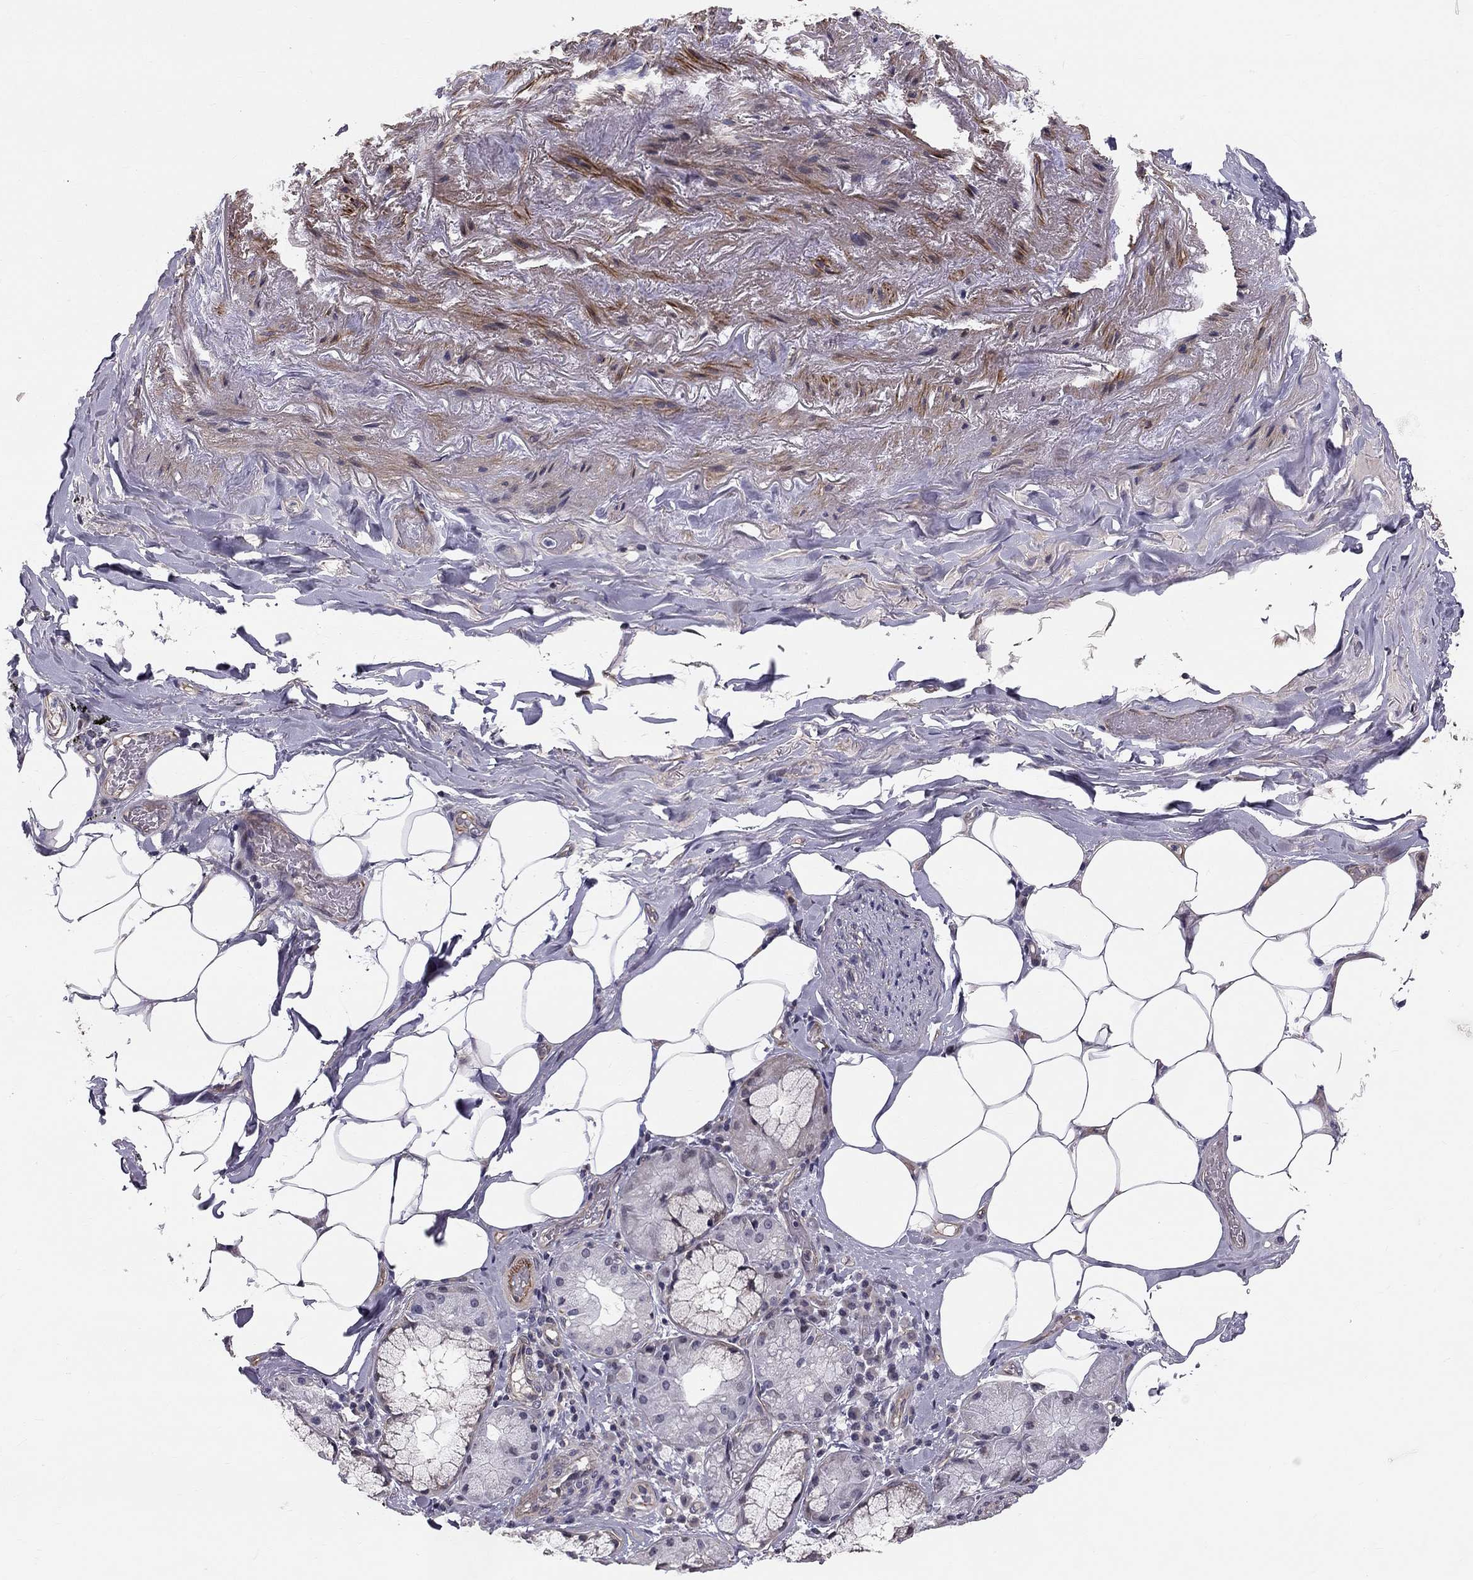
{"staining": {"intensity": "negative", "quantity": "none", "location": "none"}, "tissue": "adipose tissue", "cell_type": "Adipocytes", "image_type": "normal", "snomed": [{"axis": "morphology", "description": "Normal tissue, NOS"}, {"axis": "topography", "description": "Bronchus"}, {"axis": "topography", "description": "Lung"}], "caption": "Adipocytes are negative for brown protein staining in unremarkable adipose tissue. The staining is performed using DAB brown chromogen with nuclei counter-stained in using hematoxylin.", "gene": "GJB4", "patient": {"sex": "female", "age": 57}}